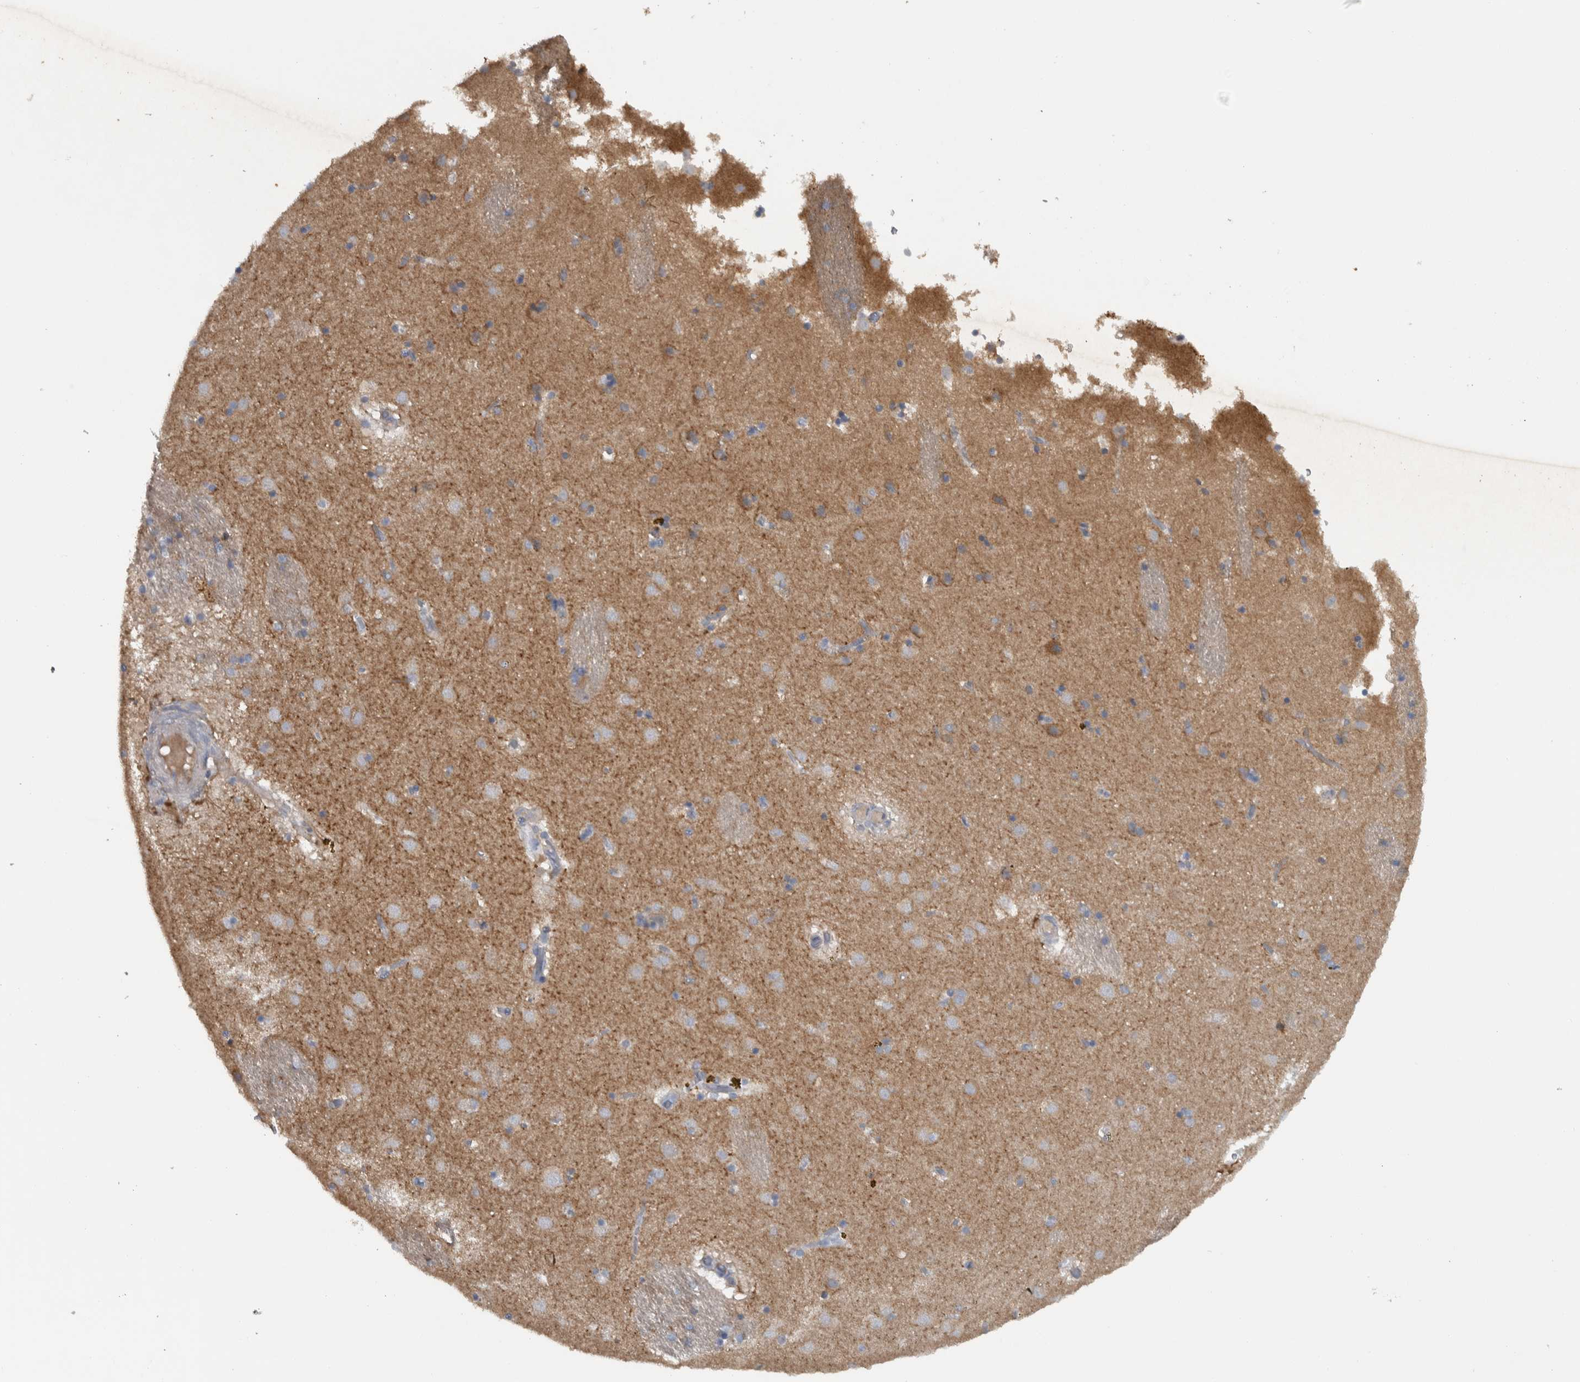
{"staining": {"intensity": "weak", "quantity": "25%-75%", "location": "cytoplasmic/membranous"}, "tissue": "caudate", "cell_type": "Glial cells", "image_type": "normal", "snomed": [{"axis": "morphology", "description": "Normal tissue, NOS"}, {"axis": "topography", "description": "Lateral ventricle wall"}], "caption": "Immunohistochemical staining of benign human caudate reveals 25%-75% levels of weak cytoplasmic/membranous protein expression in about 25%-75% of glial cells. The protein is stained brown, and the nuclei are stained in blue (DAB (3,3'-diaminobenzidine) IHC with brightfield microscopy, high magnification).", "gene": "NT5C2", "patient": {"sex": "male", "age": 70}}